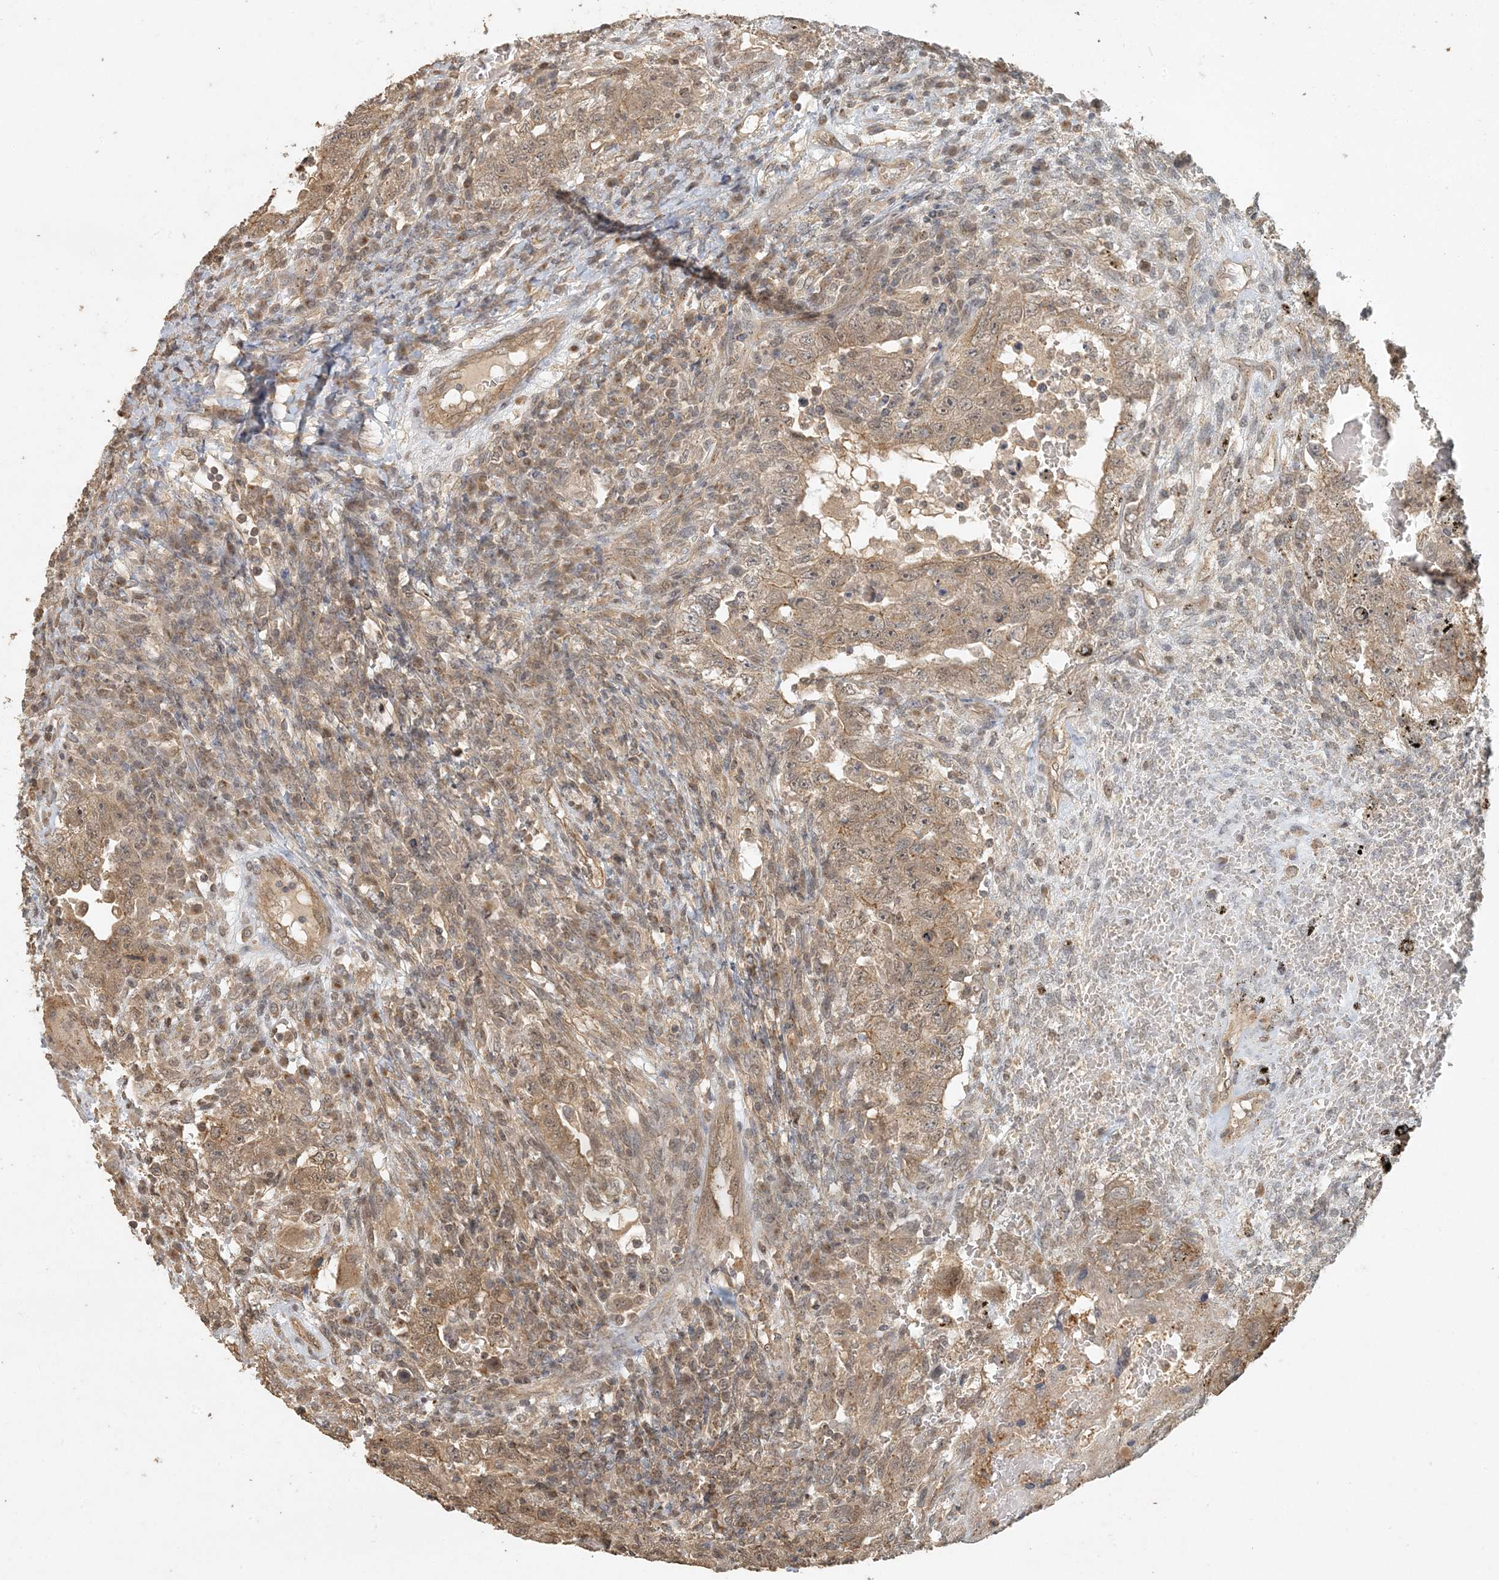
{"staining": {"intensity": "moderate", "quantity": ">75%", "location": "cytoplasmic/membranous"}, "tissue": "testis cancer", "cell_type": "Tumor cells", "image_type": "cancer", "snomed": [{"axis": "morphology", "description": "Carcinoma, Embryonal, NOS"}, {"axis": "topography", "description": "Testis"}], "caption": "Testis embryonal carcinoma was stained to show a protein in brown. There is medium levels of moderate cytoplasmic/membranous staining in approximately >75% of tumor cells. (Stains: DAB in brown, nuclei in blue, Microscopy: brightfield microscopy at high magnification).", "gene": "AK9", "patient": {"sex": "male", "age": 26}}